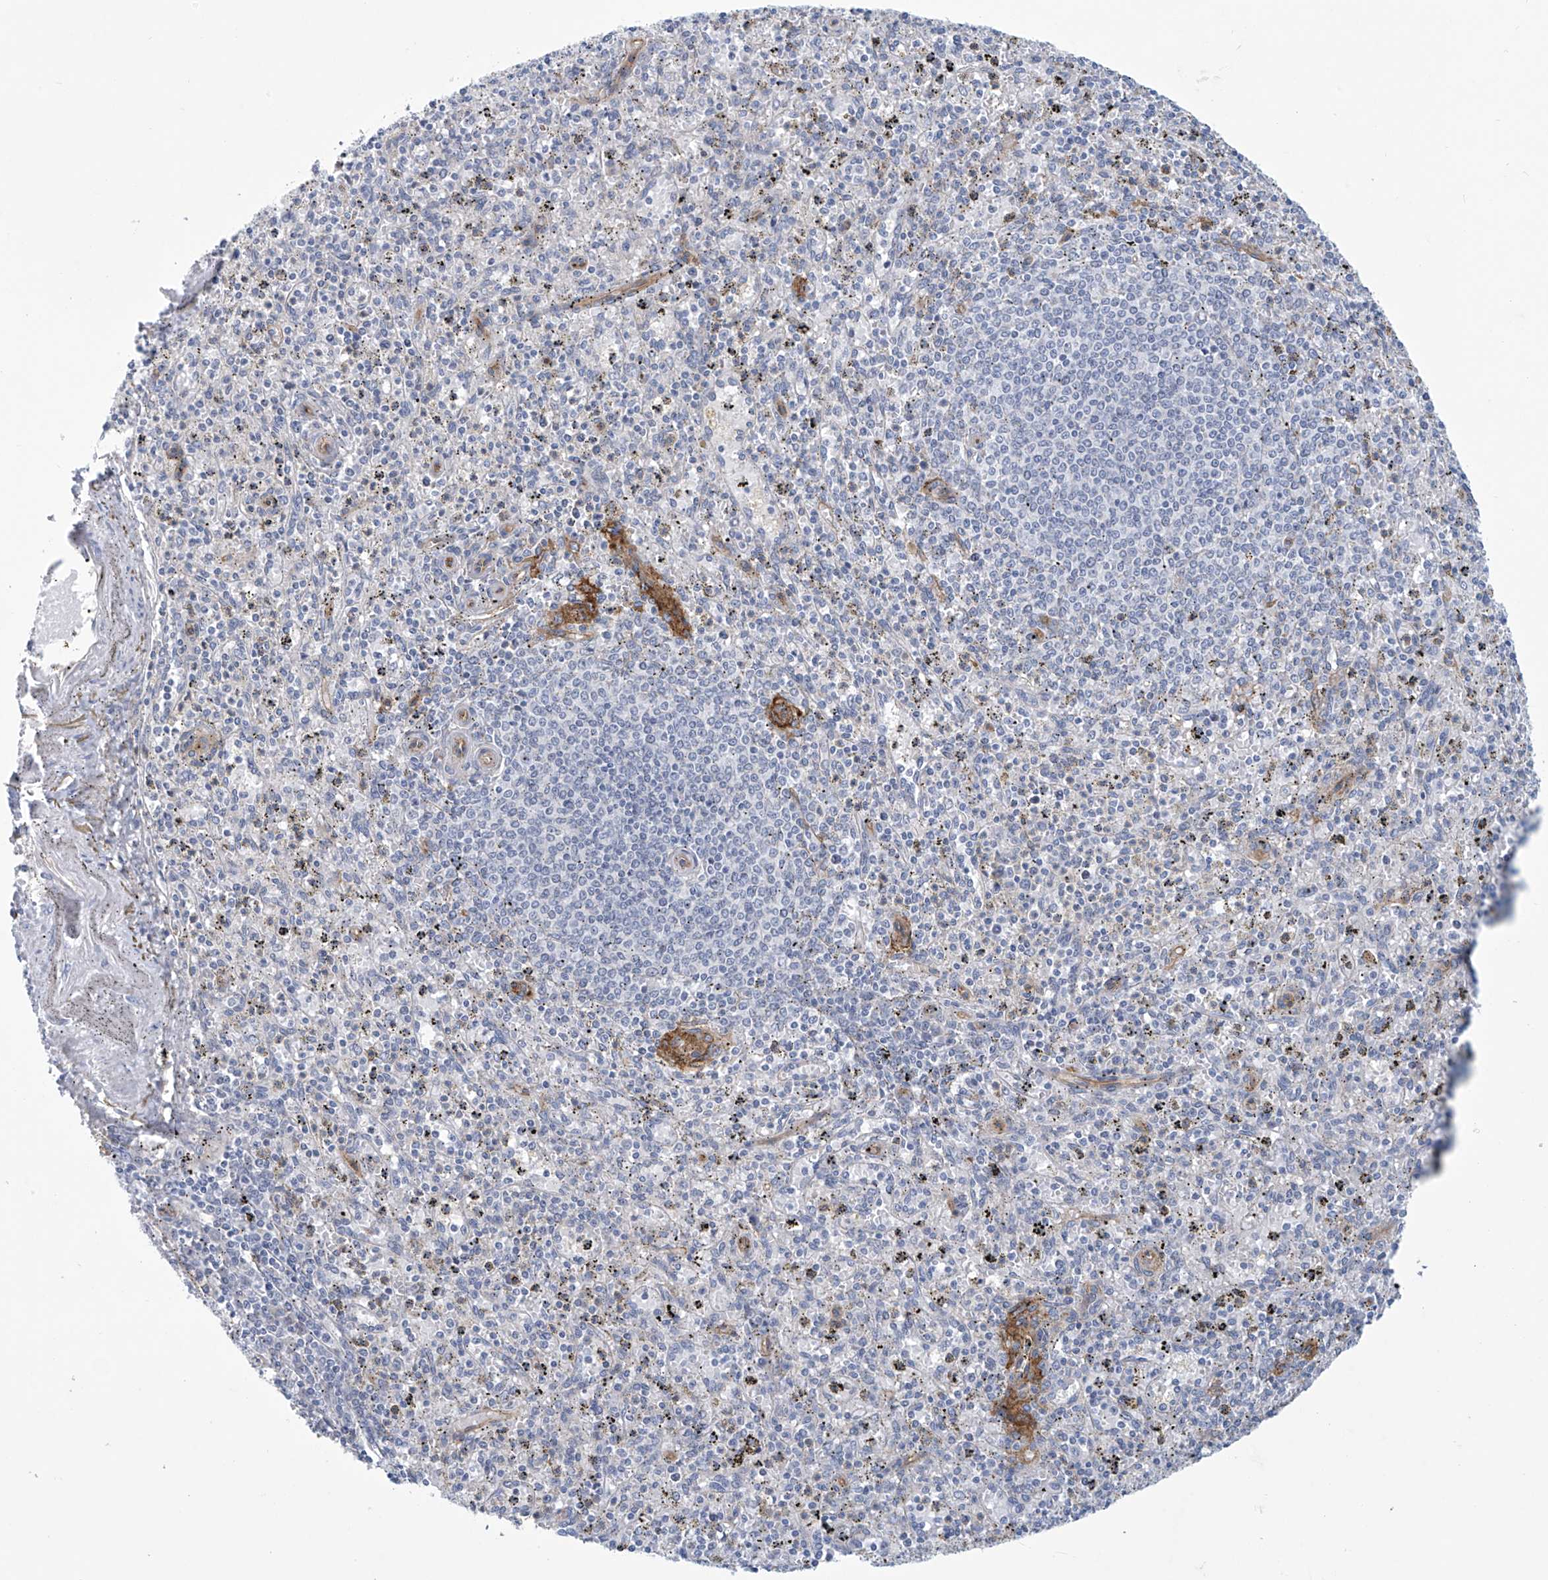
{"staining": {"intensity": "negative", "quantity": "none", "location": "none"}, "tissue": "spleen", "cell_type": "Cells in red pulp", "image_type": "normal", "snomed": [{"axis": "morphology", "description": "Normal tissue, NOS"}, {"axis": "topography", "description": "Spleen"}], "caption": "An IHC photomicrograph of unremarkable spleen is shown. There is no staining in cells in red pulp of spleen.", "gene": "ABHD13", "patient": {"sex": "male", "age": 72}}